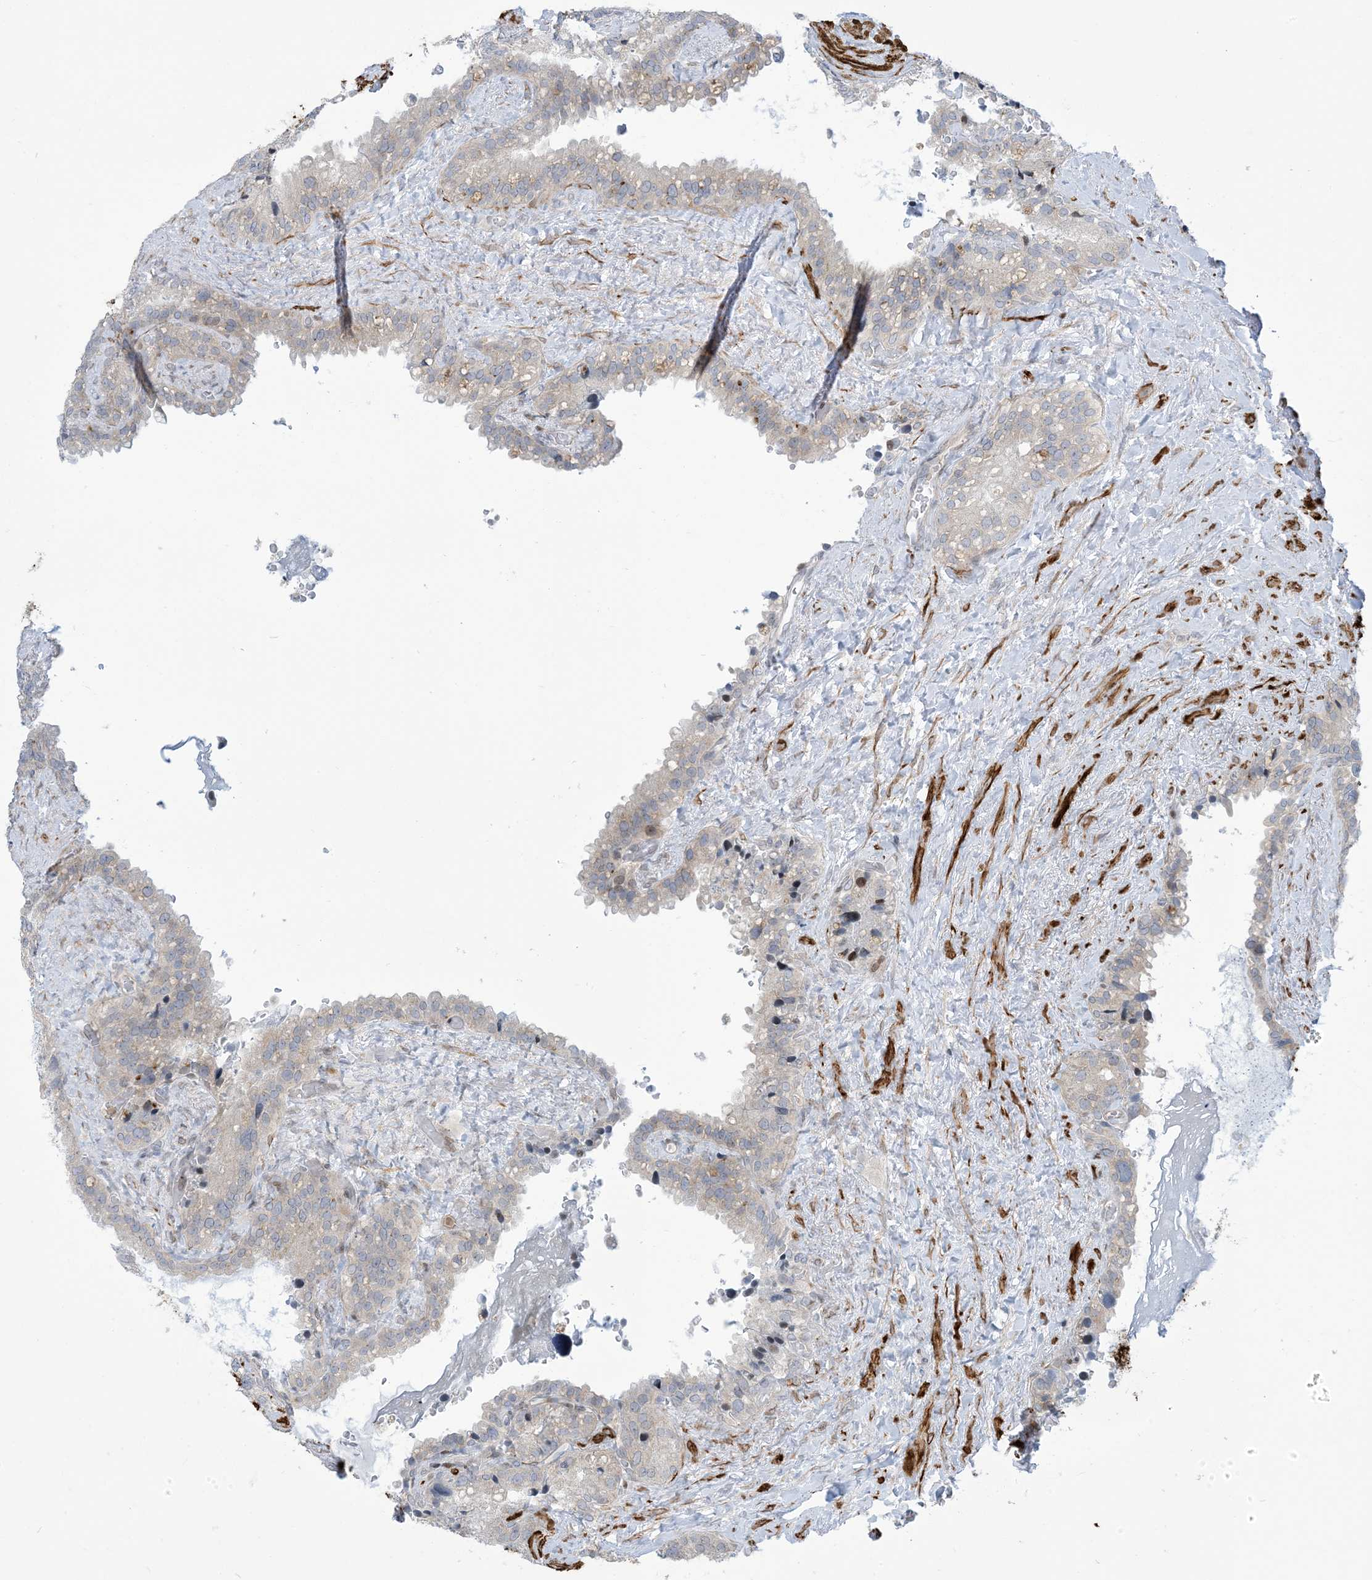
{"staining": {"intensity": "negative", "quantity": "none", "location": "none"}, "tissue": "seminal vesicle", "cell_type": "Glandular cells", "image_type": "normal", "snomed": [{"axis": "morphology", "description": "Normal tissue, NOS"}, {"axis": "topography", "description": "Prostate"}, {"axis": "topography", "description": "Seminal veicle"}], "caption": "A histopathology image of human seminal vesicle is negative for staining in glandular cells. (Immunohistochemistry (ihc), brightfield microscopy, high magnification).", "gene": "AFTPH", "patient": {"sex": "male", "age": 68}}